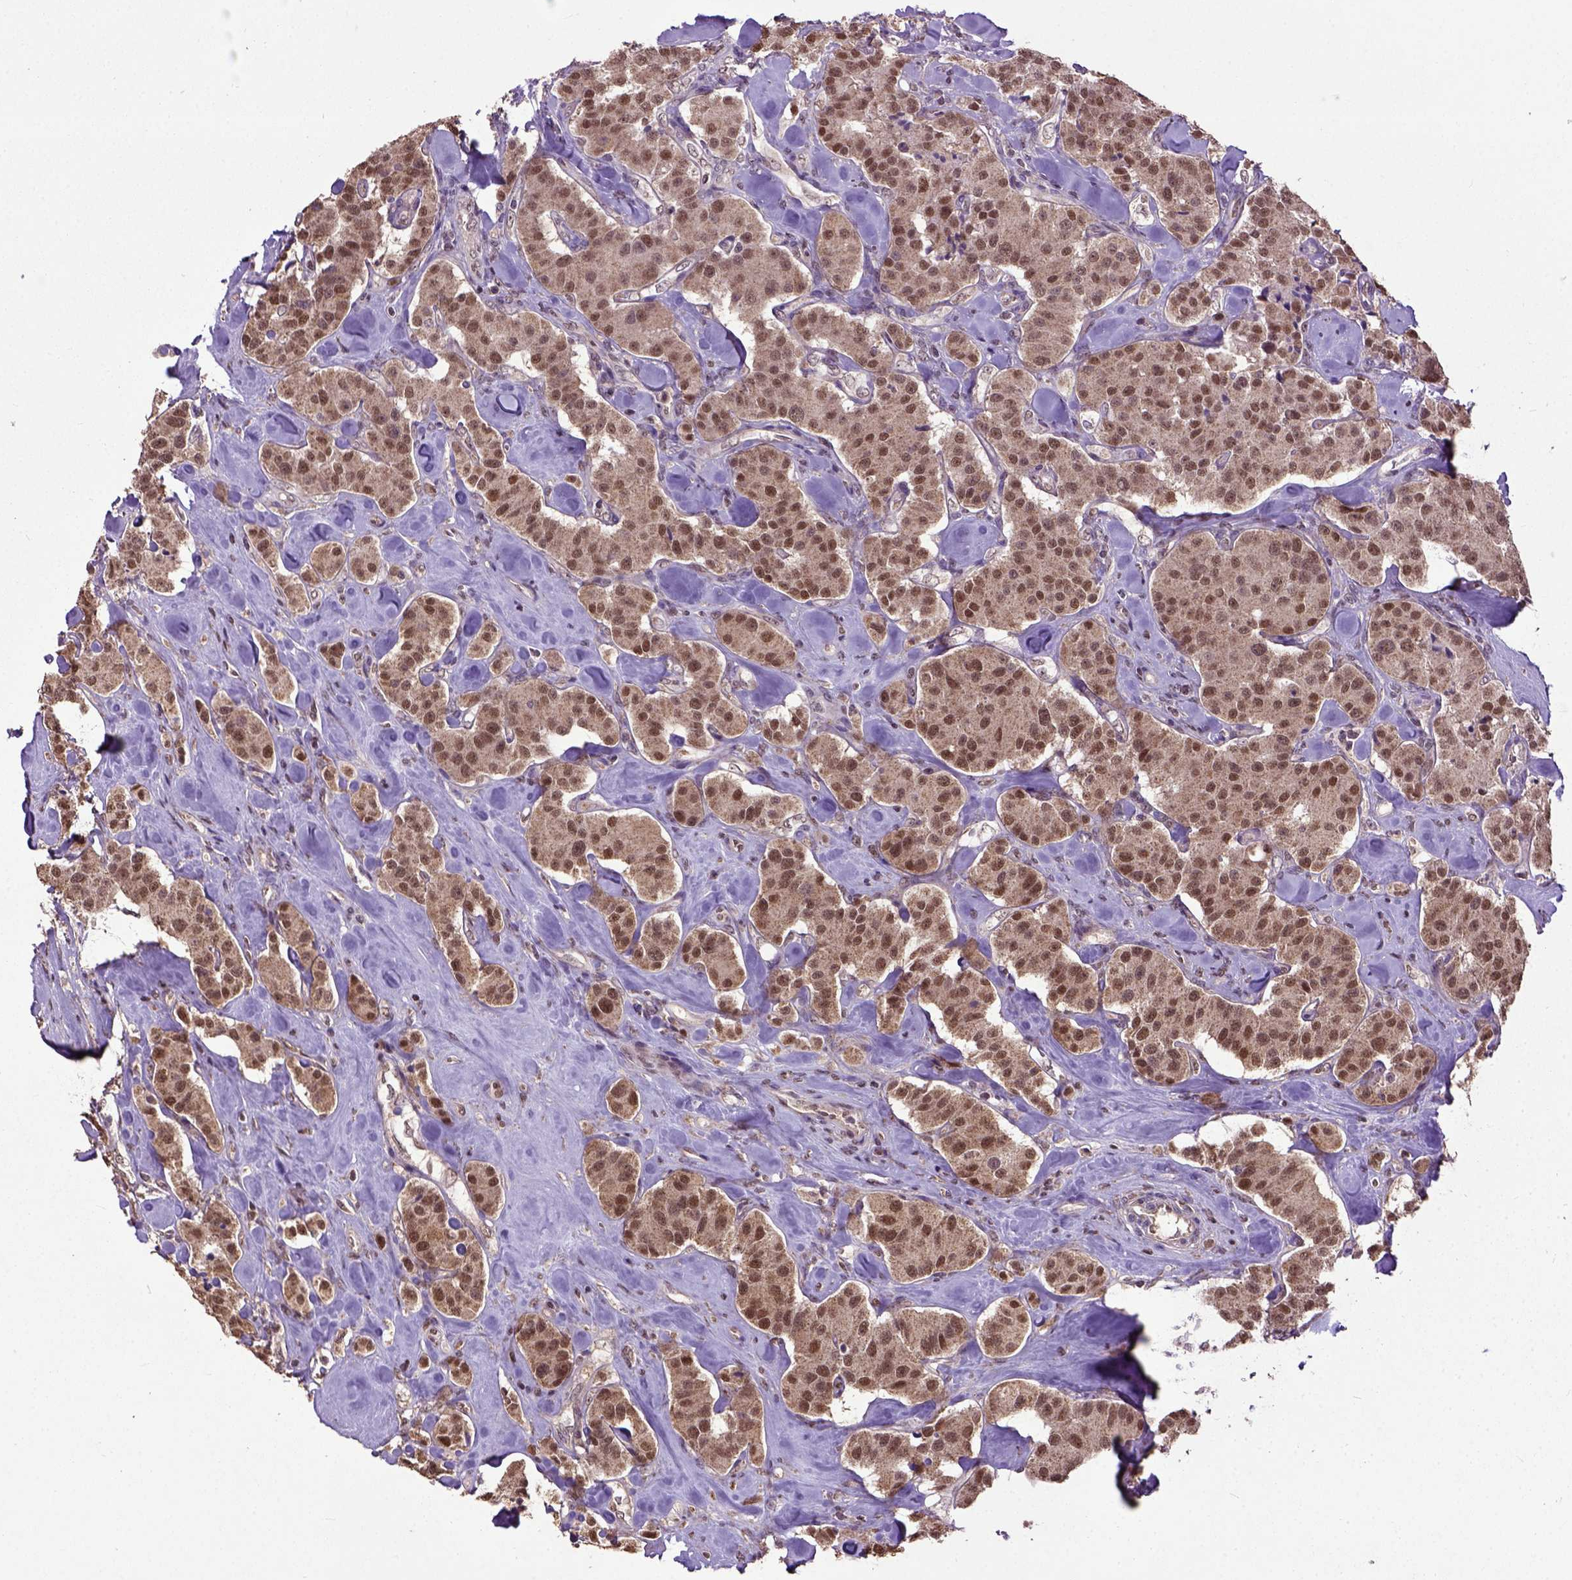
{"staining": {"intensity": "moderate", "quantity": ">75%", "location": "nuclear"}, "tissue": "carcinoid", "cell_type": "Tumor cells", "image_type": "cancer", "snomed": [{"axis": "morphology", "description": "Carcinoid, malignant, NOS"}, {"axis": "topography", "description": "Pancreas"}], "caption": "Immunohistochemistry image of human malignant carcinoid stained for a protein (brown), which displays medium levels of moderate nuclear staining in about >75% of tumor cells.", "gene": "UBA3", "patient": {"sex": "male", "age": 41}}